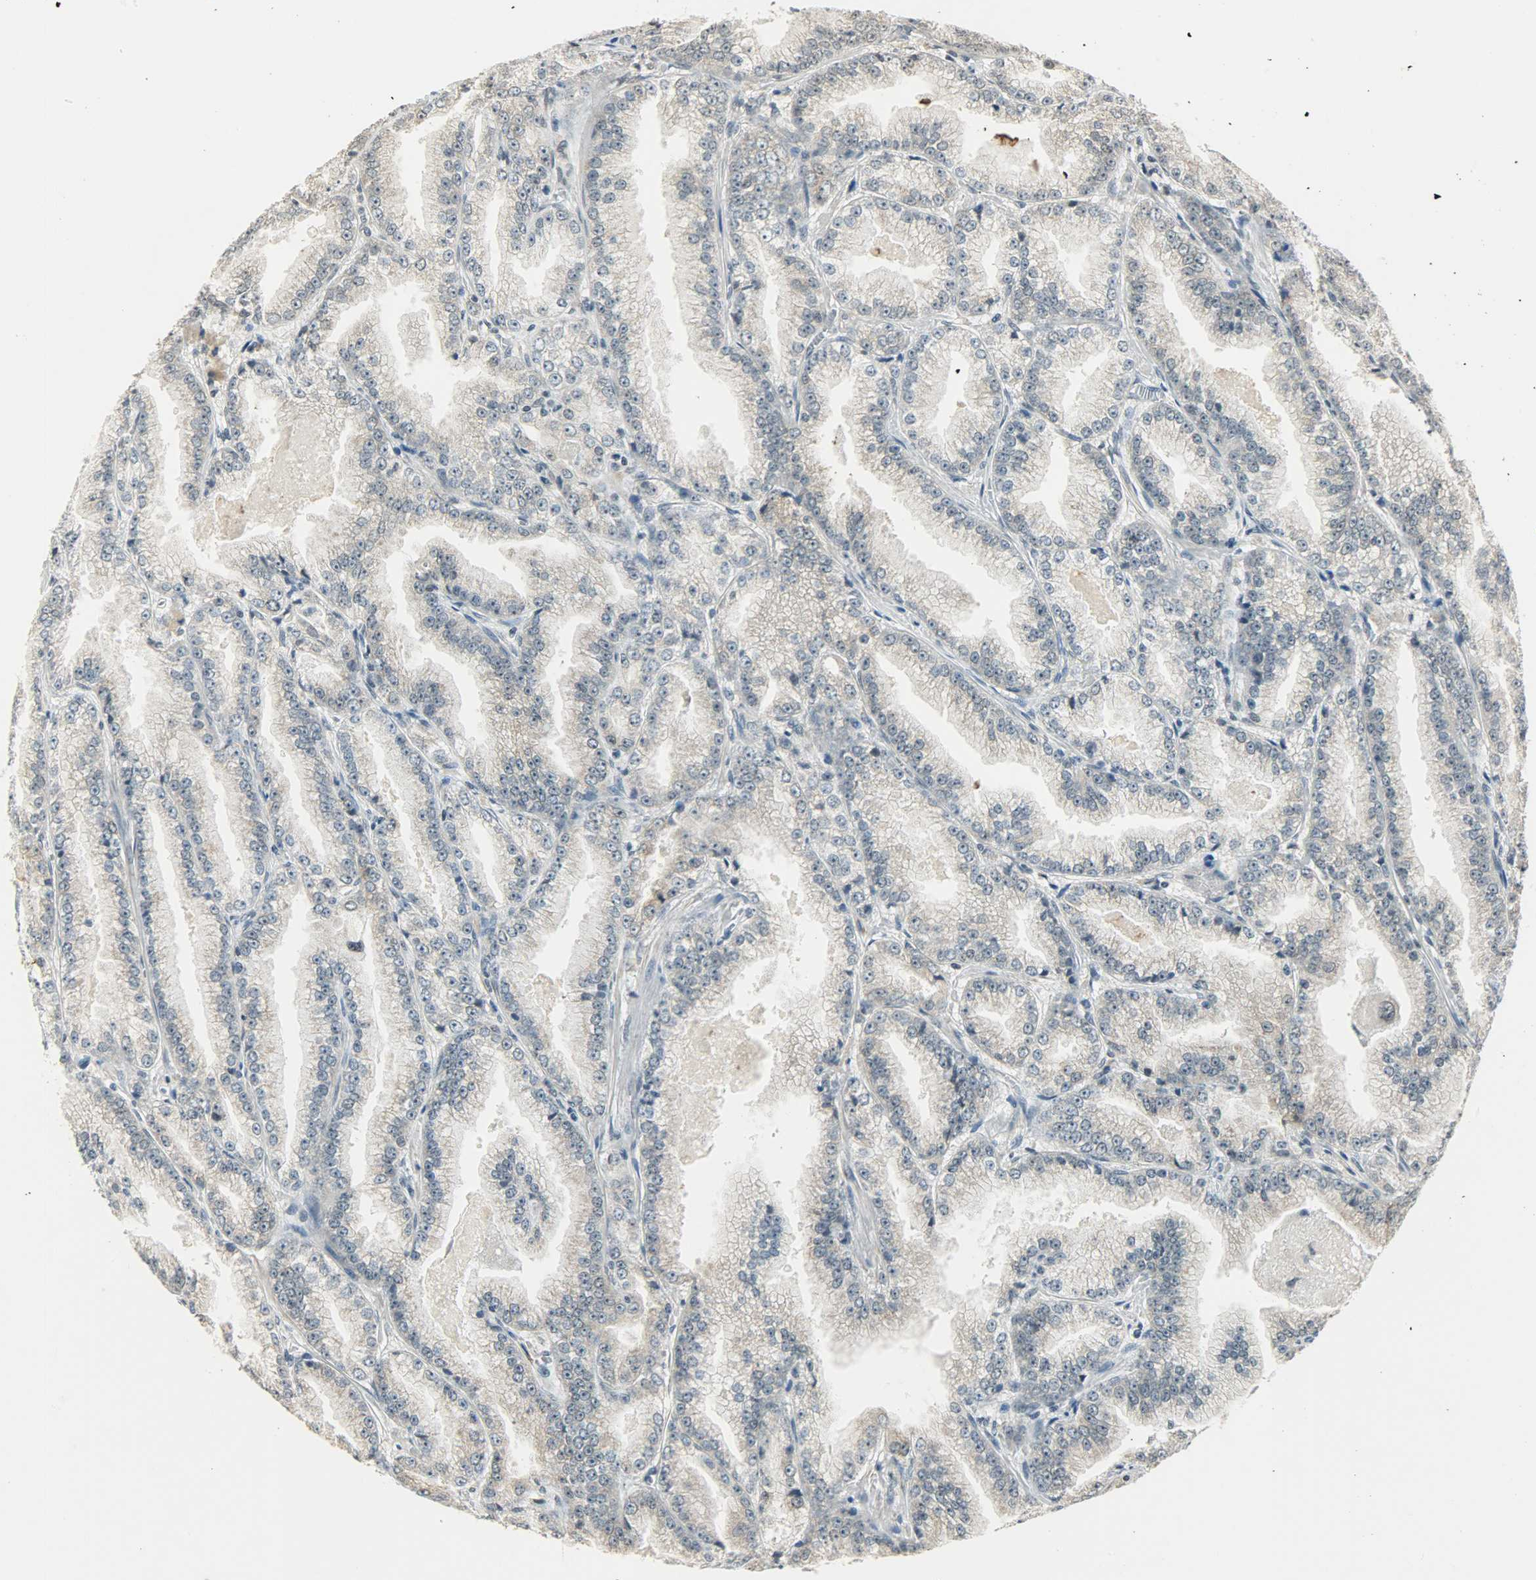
{"staining": {"intensity": "negative", "quantity": "none", "location": "none"}, "tissue": "prostate cancer", "cell_type": "Tumor cells", "image_type": "cancer", "snomed": [{"axis": "morphology", "description": "Adenocarcinoma, High grade"}, {"axis": "topography", "description": "Prostate"}], "caption": "The image reveals no staining of tumor cells in high-grade adenocarcinoma (prostate).", "gene": "SMARCA5", "patient": {"sex": "male", "age": 61}}